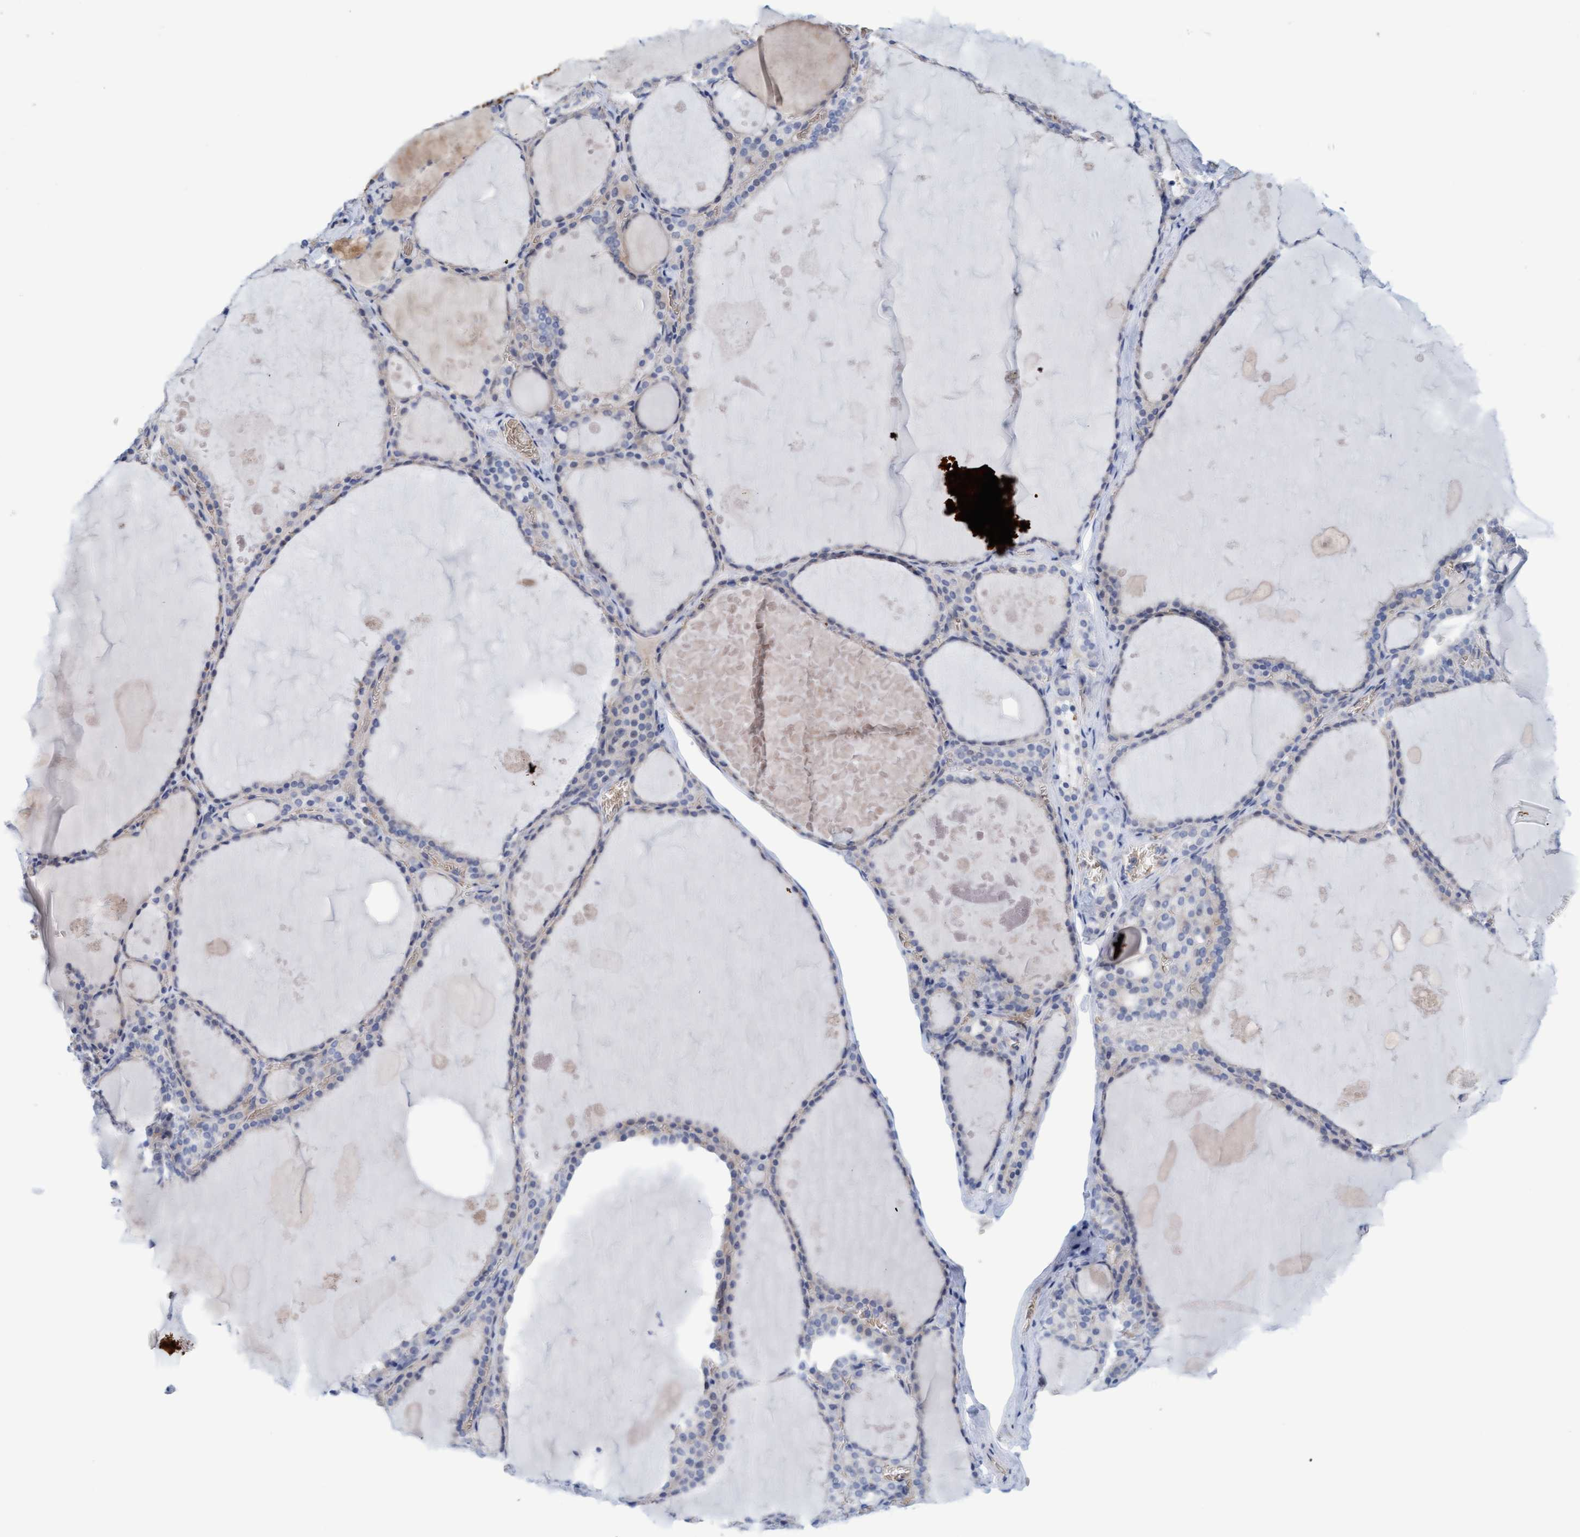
{"staining": {"intensity": "weak", "quantity": "25%-75%", "location": "cytoplasmic/membranous"}, "tissue": "thyroid gland", "cell_type": "Glandular cells", "image_type": "normal", "snomed": [{"axis": "morphology", "description": "Normal tissue, NOS"}, {"axis": "topography", "description": "Thyroid gland"}], "caption": "Thyroid gland was stained to show a protein in brown. There is low levels of weak cytoplasmic/membranous expression in approximately 25%-75% of glandular cells.", "gene": "P2RX5", "patient": {"sex": "male", "age": 56}}